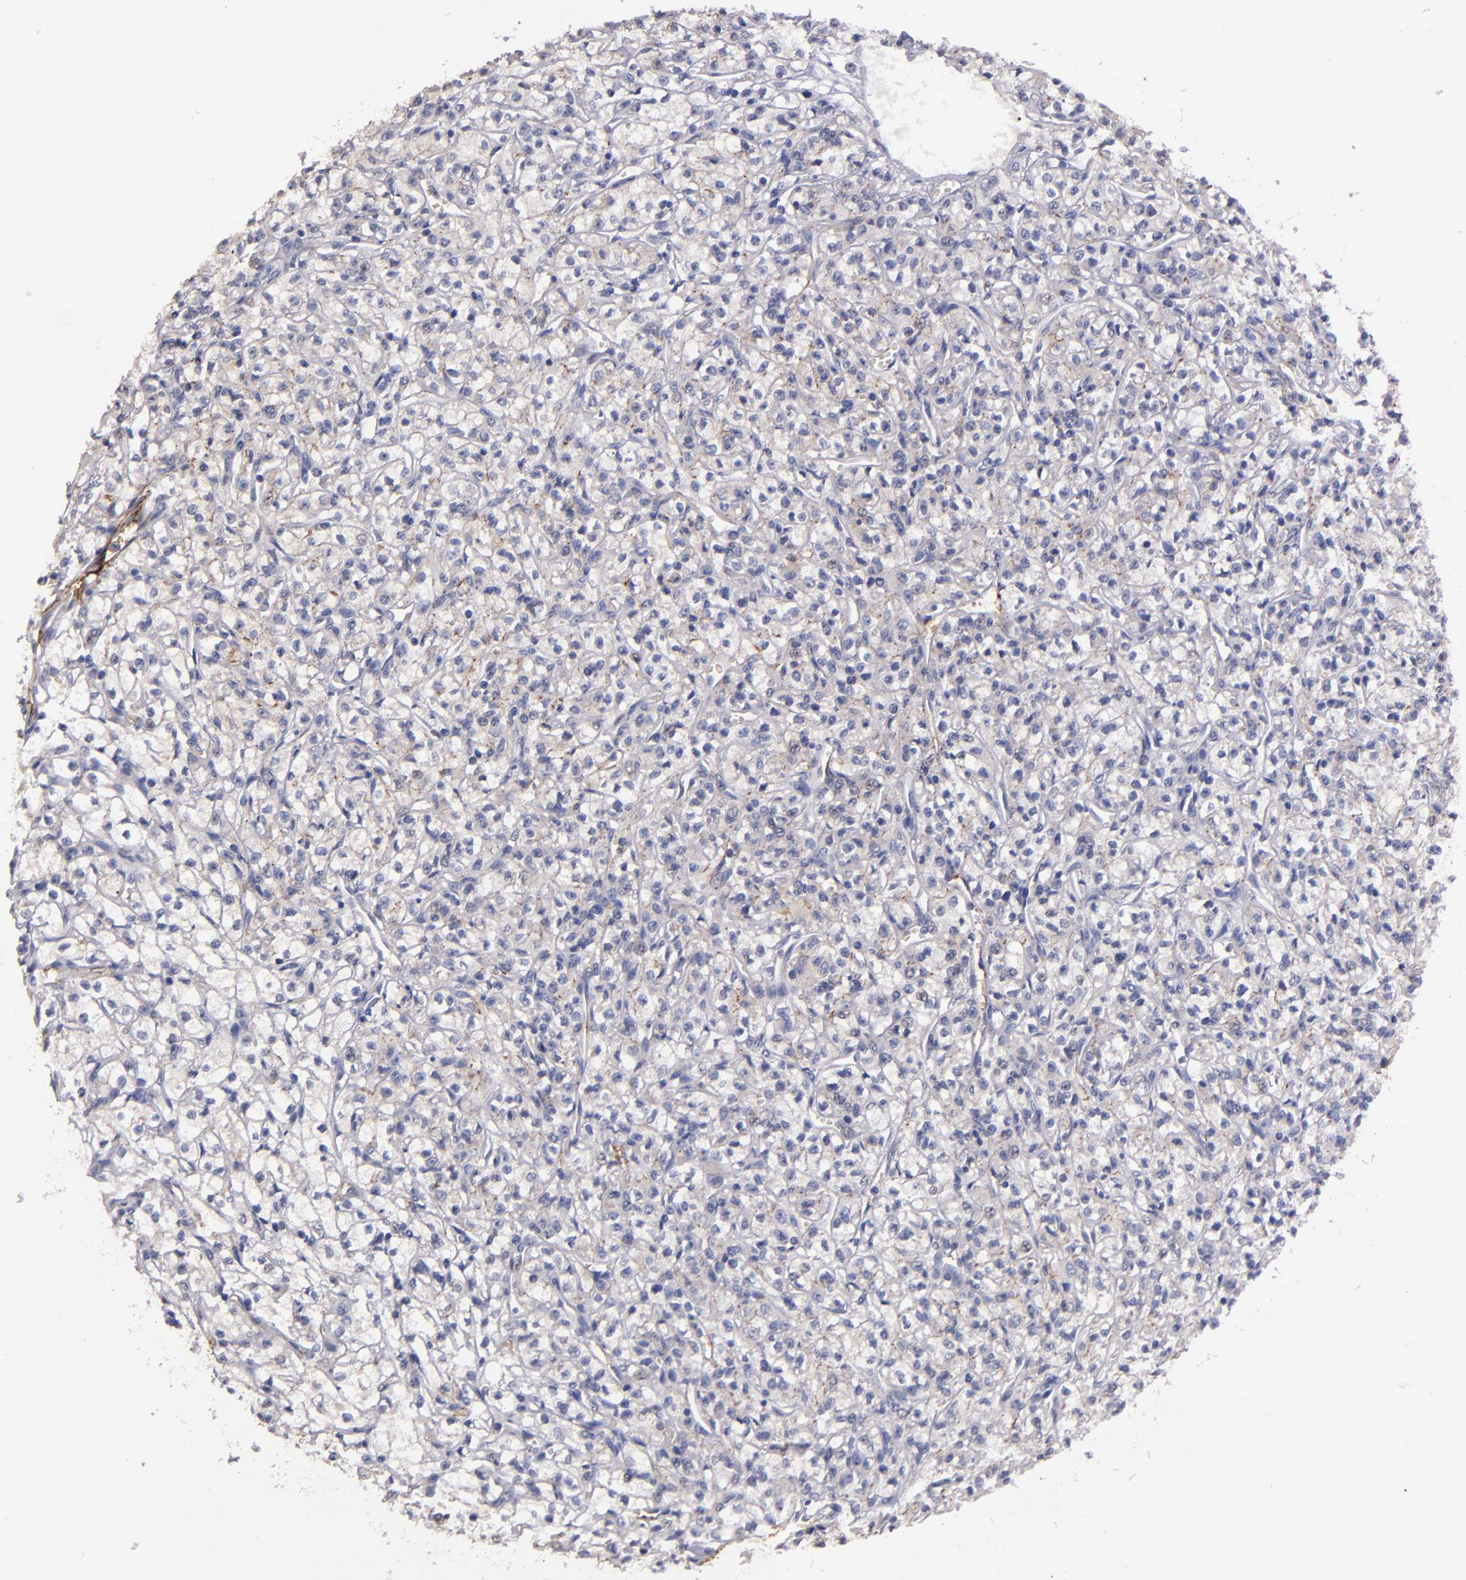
{"staining": {"intensity": "weak", "quantity": "<25%", "location": "cytoplasmic/membranous"}, "tissue": "renal cancer", "cell_type": "Tumor cells", "image_type": "cancer", "snomed": [{"axis": "morphology", "description": "Adenocarcinoma, NOS"}, {"axis": "topography", "description": "Kidney"}], "caption": "Immunohistochemistry image of neoplastic tissue: renal cancer stained with DAB displays no significant protein expression in tumor cells.", "gene": "CLDN5", "patient": {"sex": "male", "age": 61}}